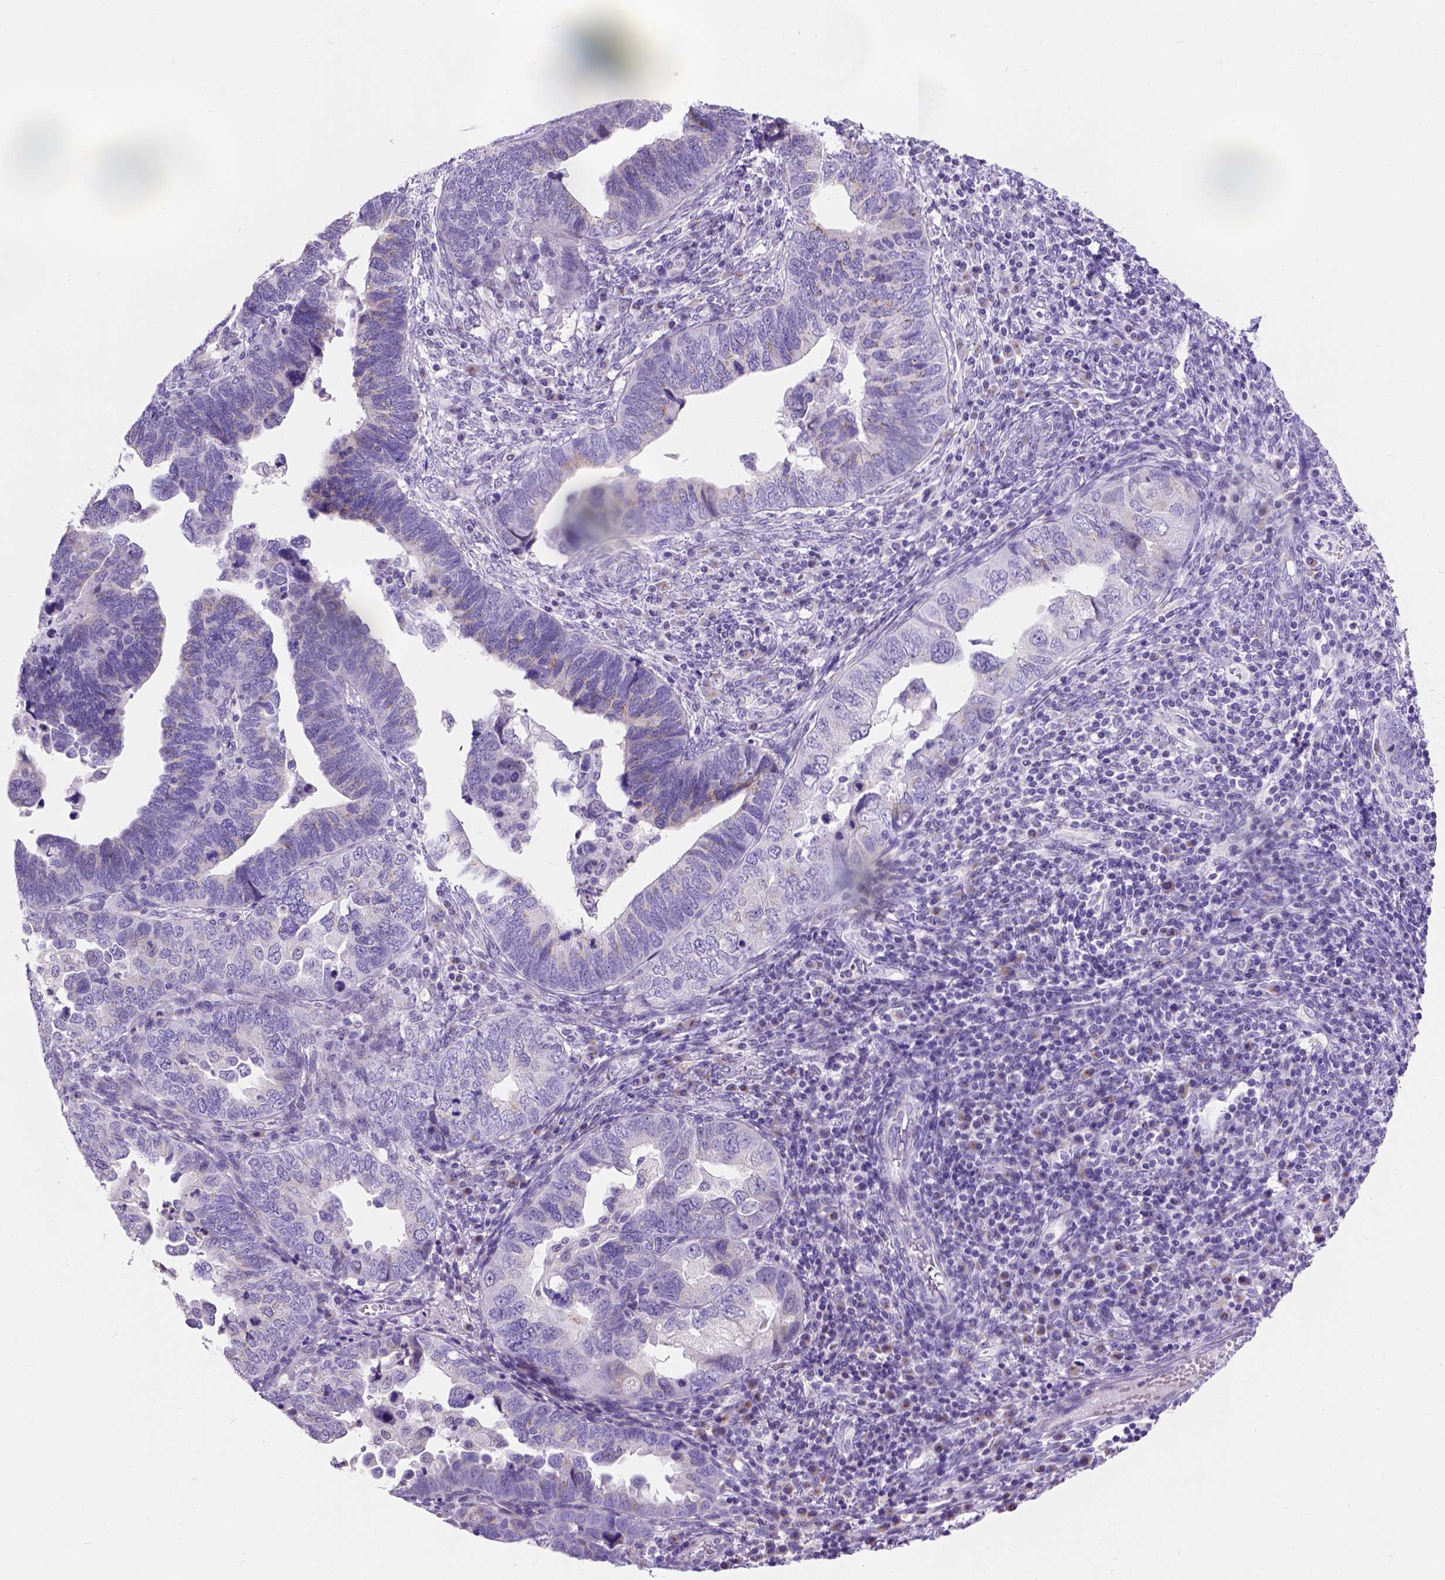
{"staining": {"intensity": "moderate", "quantity": "<25%", "location": "cytoplasmic/membranous"}, "tissue": "endometrial cancer", "cell_type": "Tumor cells", "image_type": "cancer", "snomed": [{"axis": "morphology", "description": "Adenocarcinoma, NOS"}, {"axis": "topography", "description": "Endometrium"}], "caption": "Immunohistochemistry (IHC) of endometrial adenocarcinoma exhibits low levels of moderate cytoplasmic/membranous expression in about <25% of tumor cells. (Stains: DAB in brown, nuclei in blue, Microscopy: brightfield microscopy at high magnification).", "gene": "PHF7", "patient": {"sex": "female", "age": 79}}